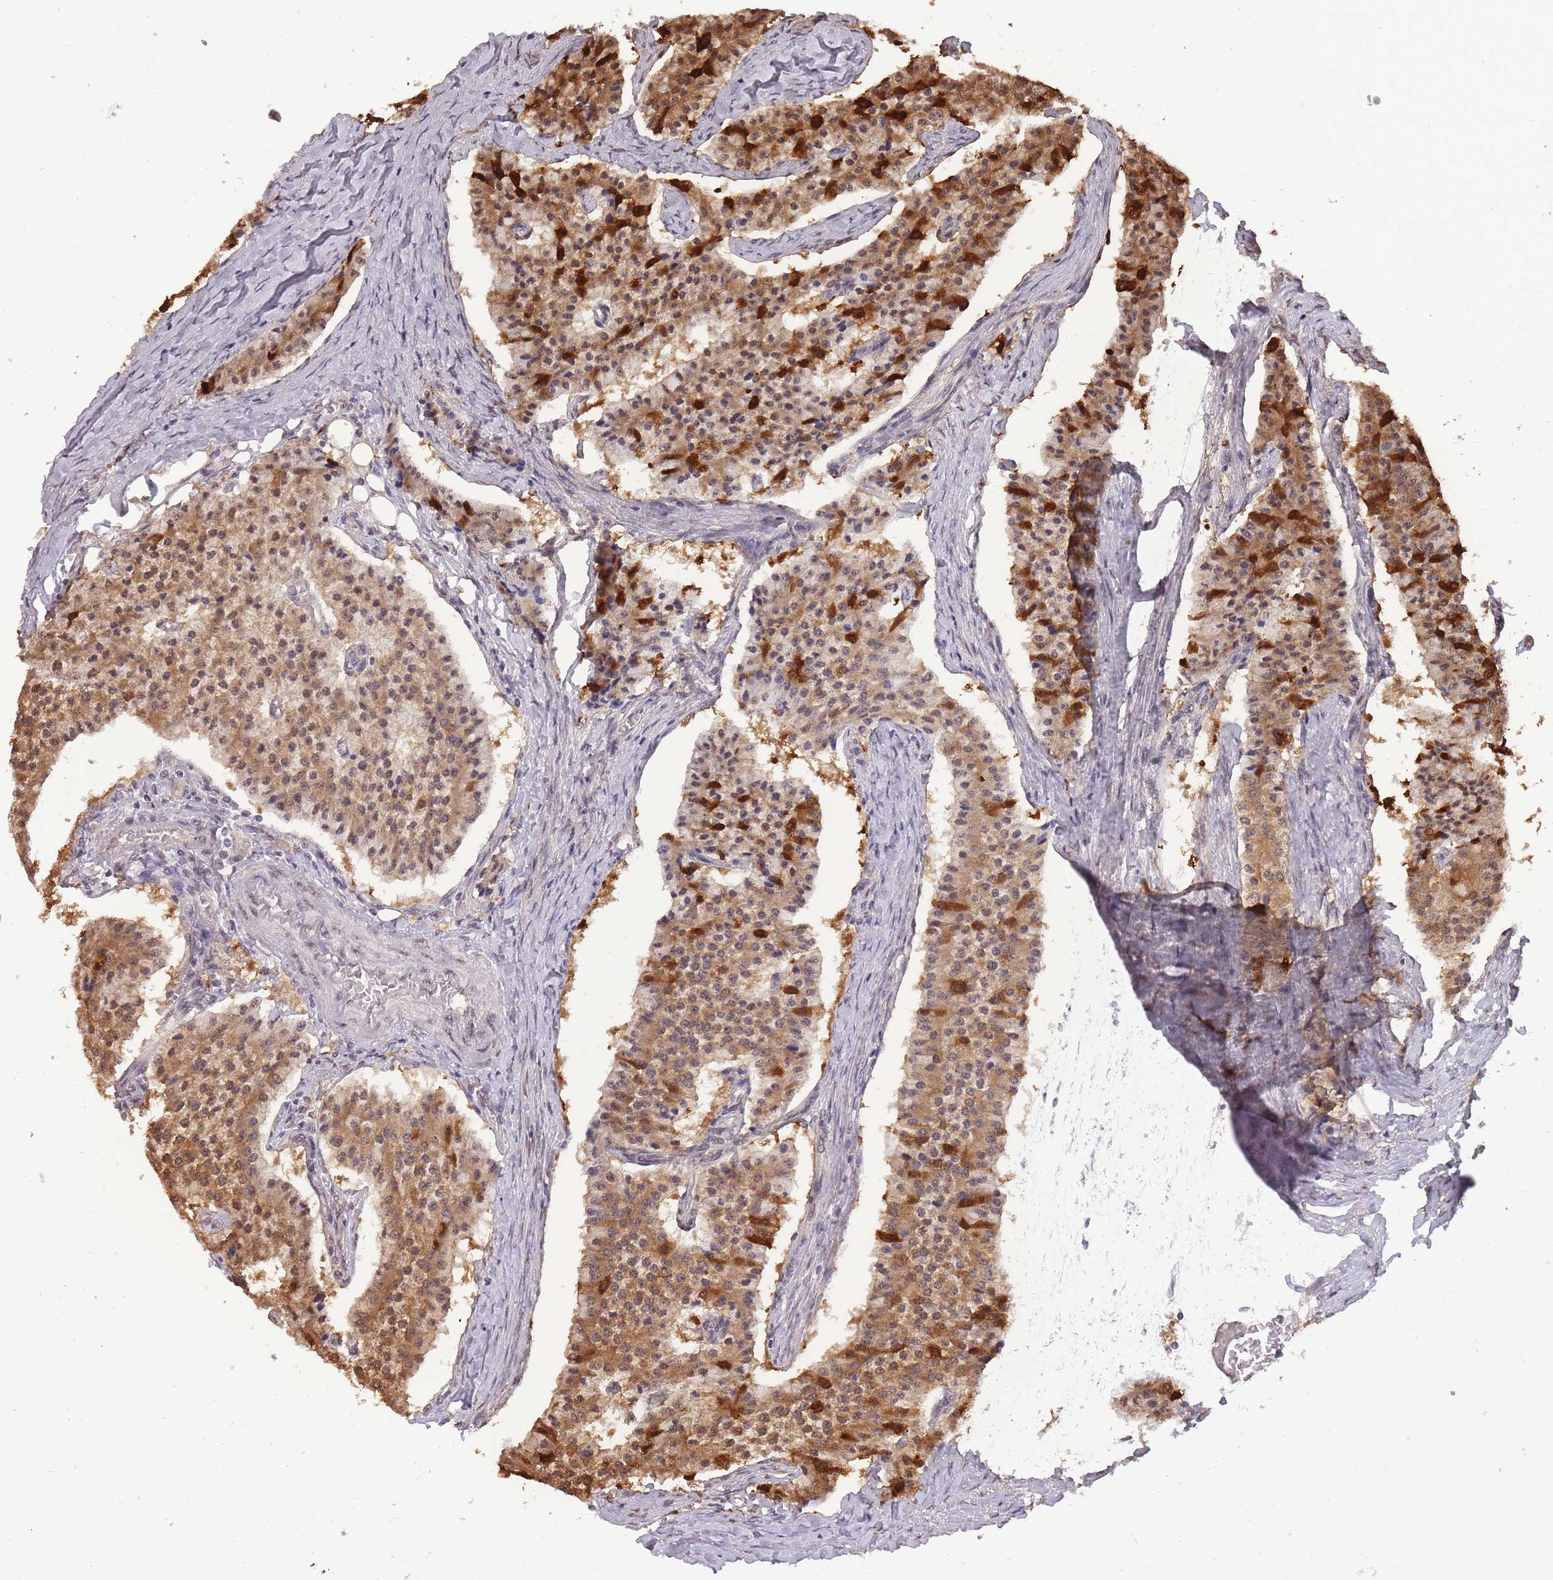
{"staining": {"intensity": "moderate", "quantity": ">75%", "location": "cytoplasmic/membranous"}, "tissue": "carcinoid", "cell_type": "Tumor cells", "image_type": "cancer", "snomed": [{"axis": "morphology", "description": "Carcinoid, malignant, NOS"}, {"axis": "topography", "description": "Colon"}], "caption": "High-power microscopy captured an immunohistochemistry histopathology image of carcinoid (malignant), revealing moderate cytoplasmic/membranous expression in about >75% of tumor cells.", "gene": "CDIP1", "patient": {"sex": "female", "age": 52}}